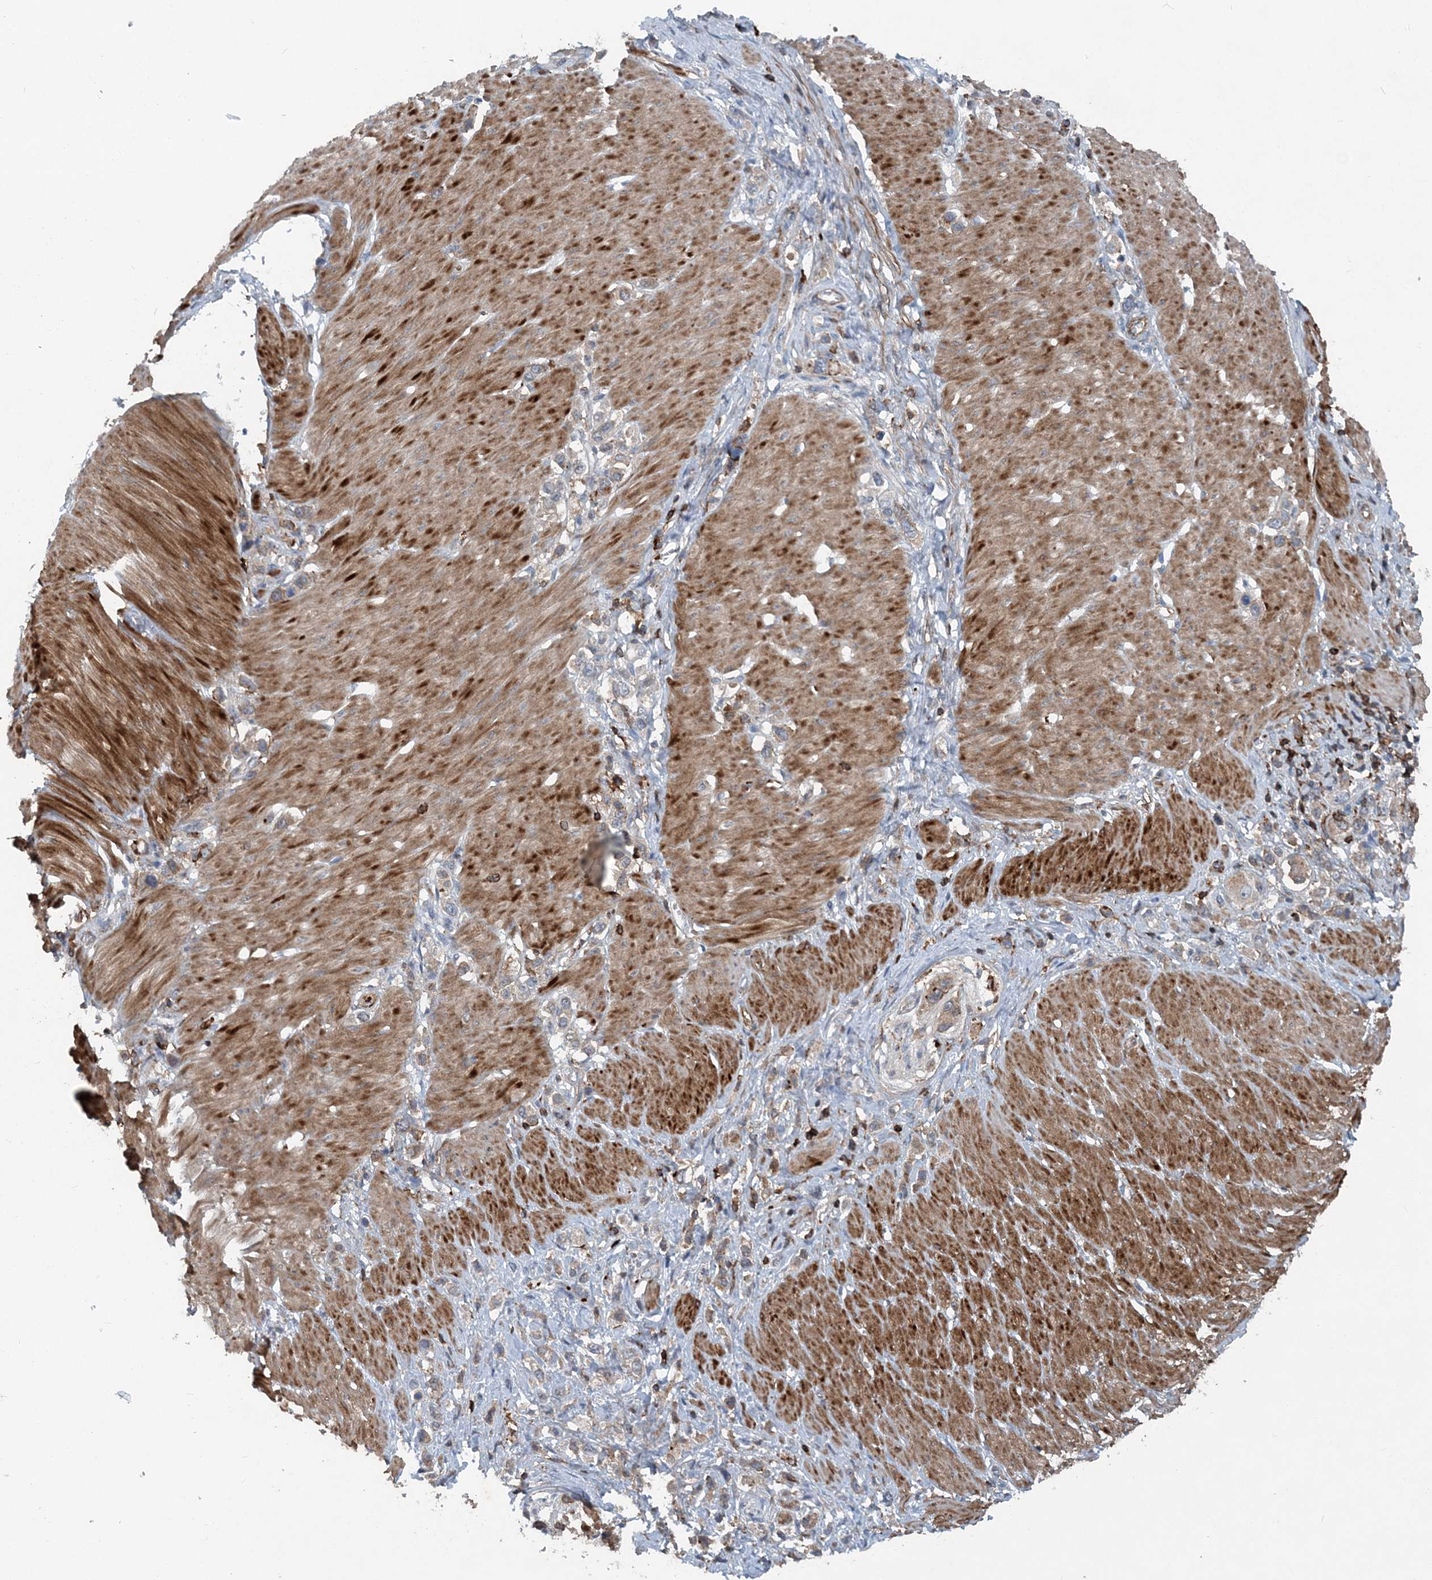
{"staining": {"intensity": "weak", "quantity": "<25%", "location": "cytoplasmic/membranous"}, "tissue": "stomach cancer", "cell_type": "Tumor cells", "image_type": "cancer", "snomed": [{"axis": "morphology", "description": "Normal tissue, NOS"}, {"axis": "morphology", "description": "Adenocarcinoma, NOS"}, {"axis": "topography", "description": "Stomach, upper"}, {"axis": "topography", "description": "Stomach"}], "caption": "DAB immunohistochemical staining of human adenocarcinoma (stomach) shows no significant positivity in tumor cells. (Brightfield microscopy of DAB (3,3'-diaminobenzidine) IHC at high magnification).", "gene": "DGUOK", "patient": {"sex": "female", "age": 65}}